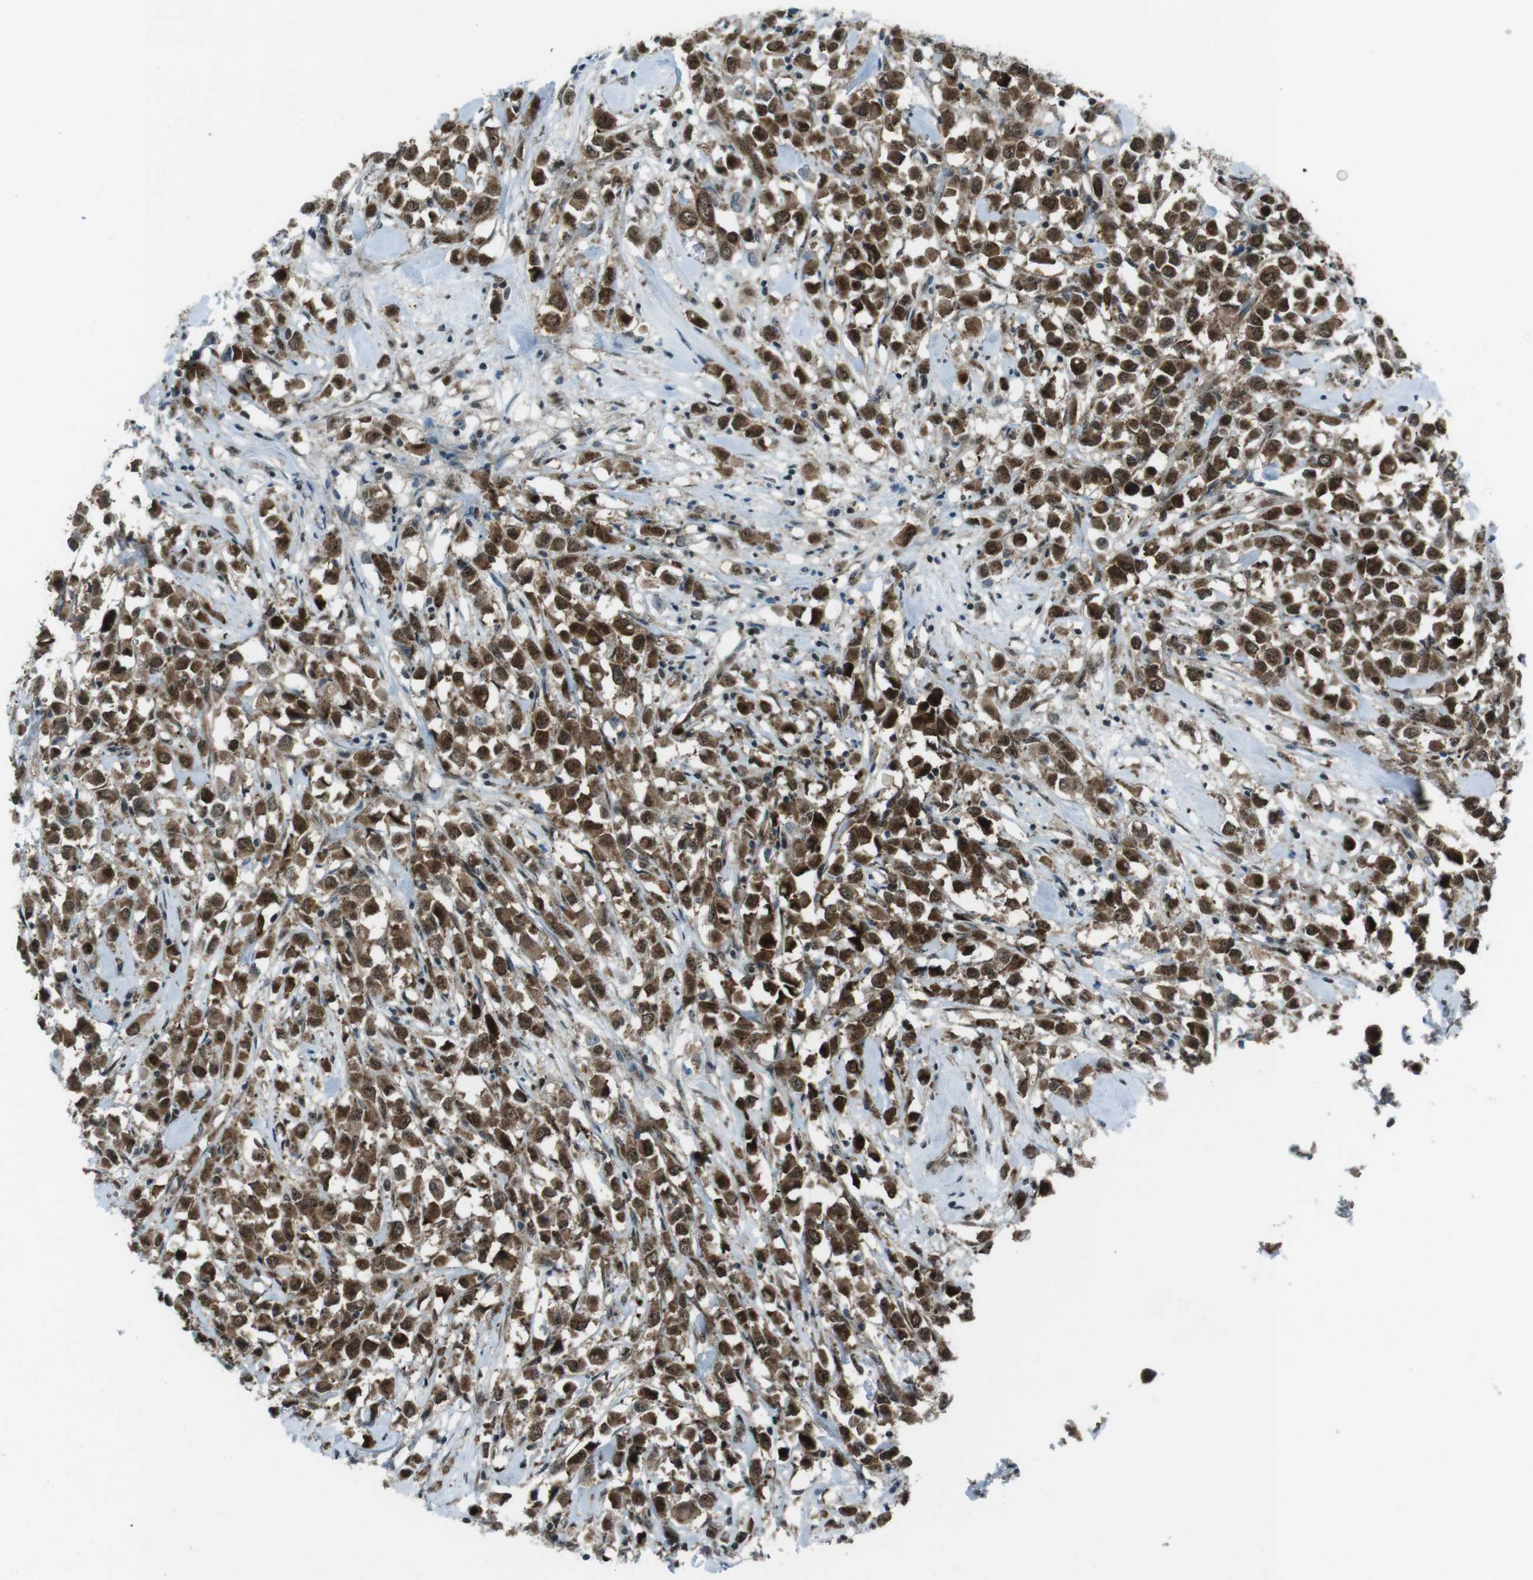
{"staining": {"intensity": "strong", "quantity": ">75%", "location": "cytoplasmic/membranous,nuclear"}, "tissue": "breast cancer", "cell_type": "Tumor cells", "image_type": "cancer", "snomed": [{"axis": "morphology", "description": "Duct carcinoma"}, {"axis": "topography", "description": "Breast"}], "caption": "Immunohistochemical staining of breast cancer (infiltrating ductal carcinoma) demonstrates high levels of strong cytoplasmic/membranous and nuclear staining in approximately >75% of tumor cells.", "gene": "CSNK1D", "patient": {"sex": "female", "age": 61}}